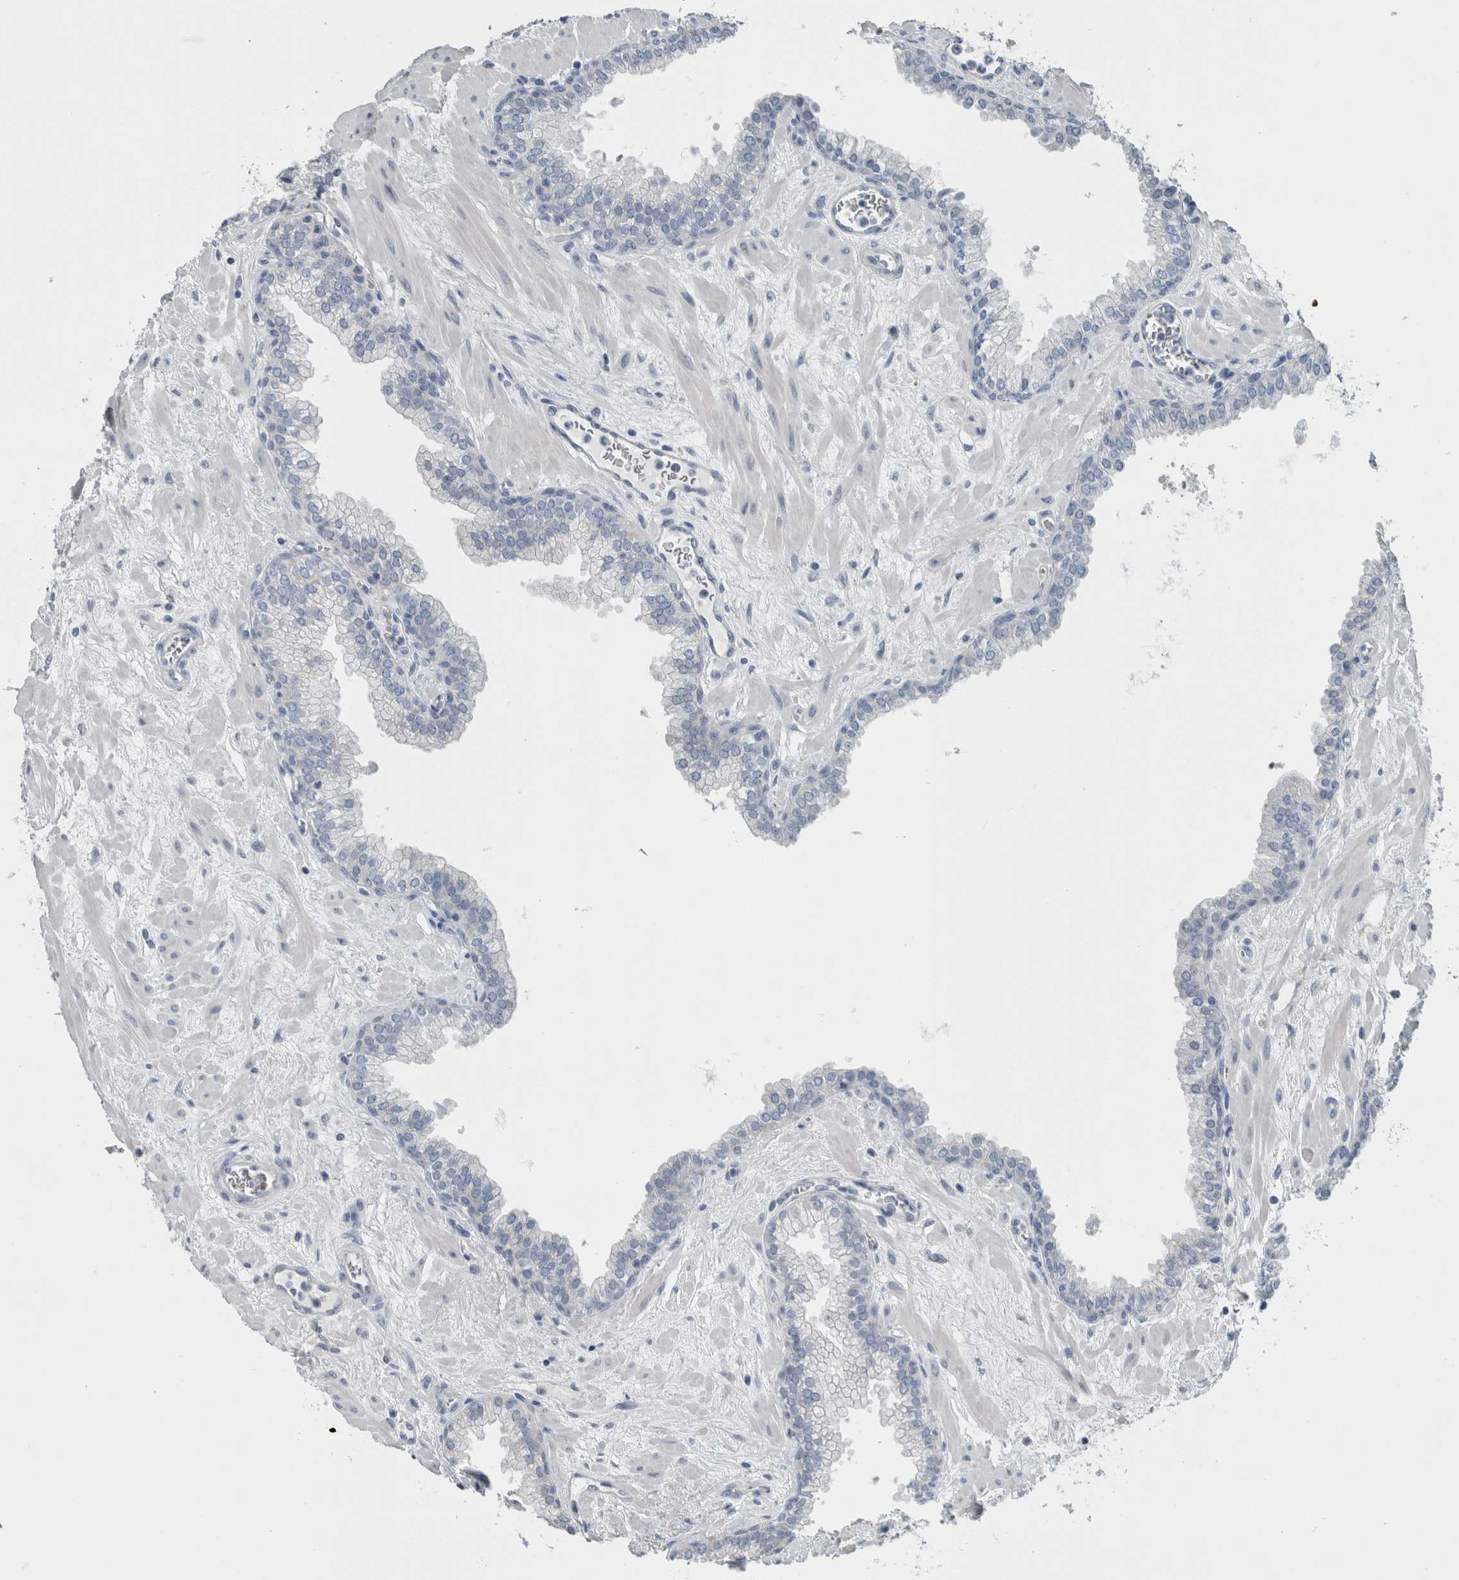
{"staining": {"intensity": "negative", "quantity": "none", "location": "none"}, "tissue": "prostate", "cell_type": "Glandular cells", "image_type": "normal", "snomed": [{"axis": "morphology", "description": "Normal tissue, NOS"}, {"axis": "morphology", "description": "Urothelial carcinoma, Low grade"}, {"axis": "topography", "description": "Urinary bladder"}, {"axis": "topography", "description": "Prostate"}], "caption": "This is an immunohistochemistry (IHC) micrograph of unremarkable prostate. There is no staining in glandular cells.", "gene": "SH3GL2", "patient": {"sex": "male", "age": 60}}